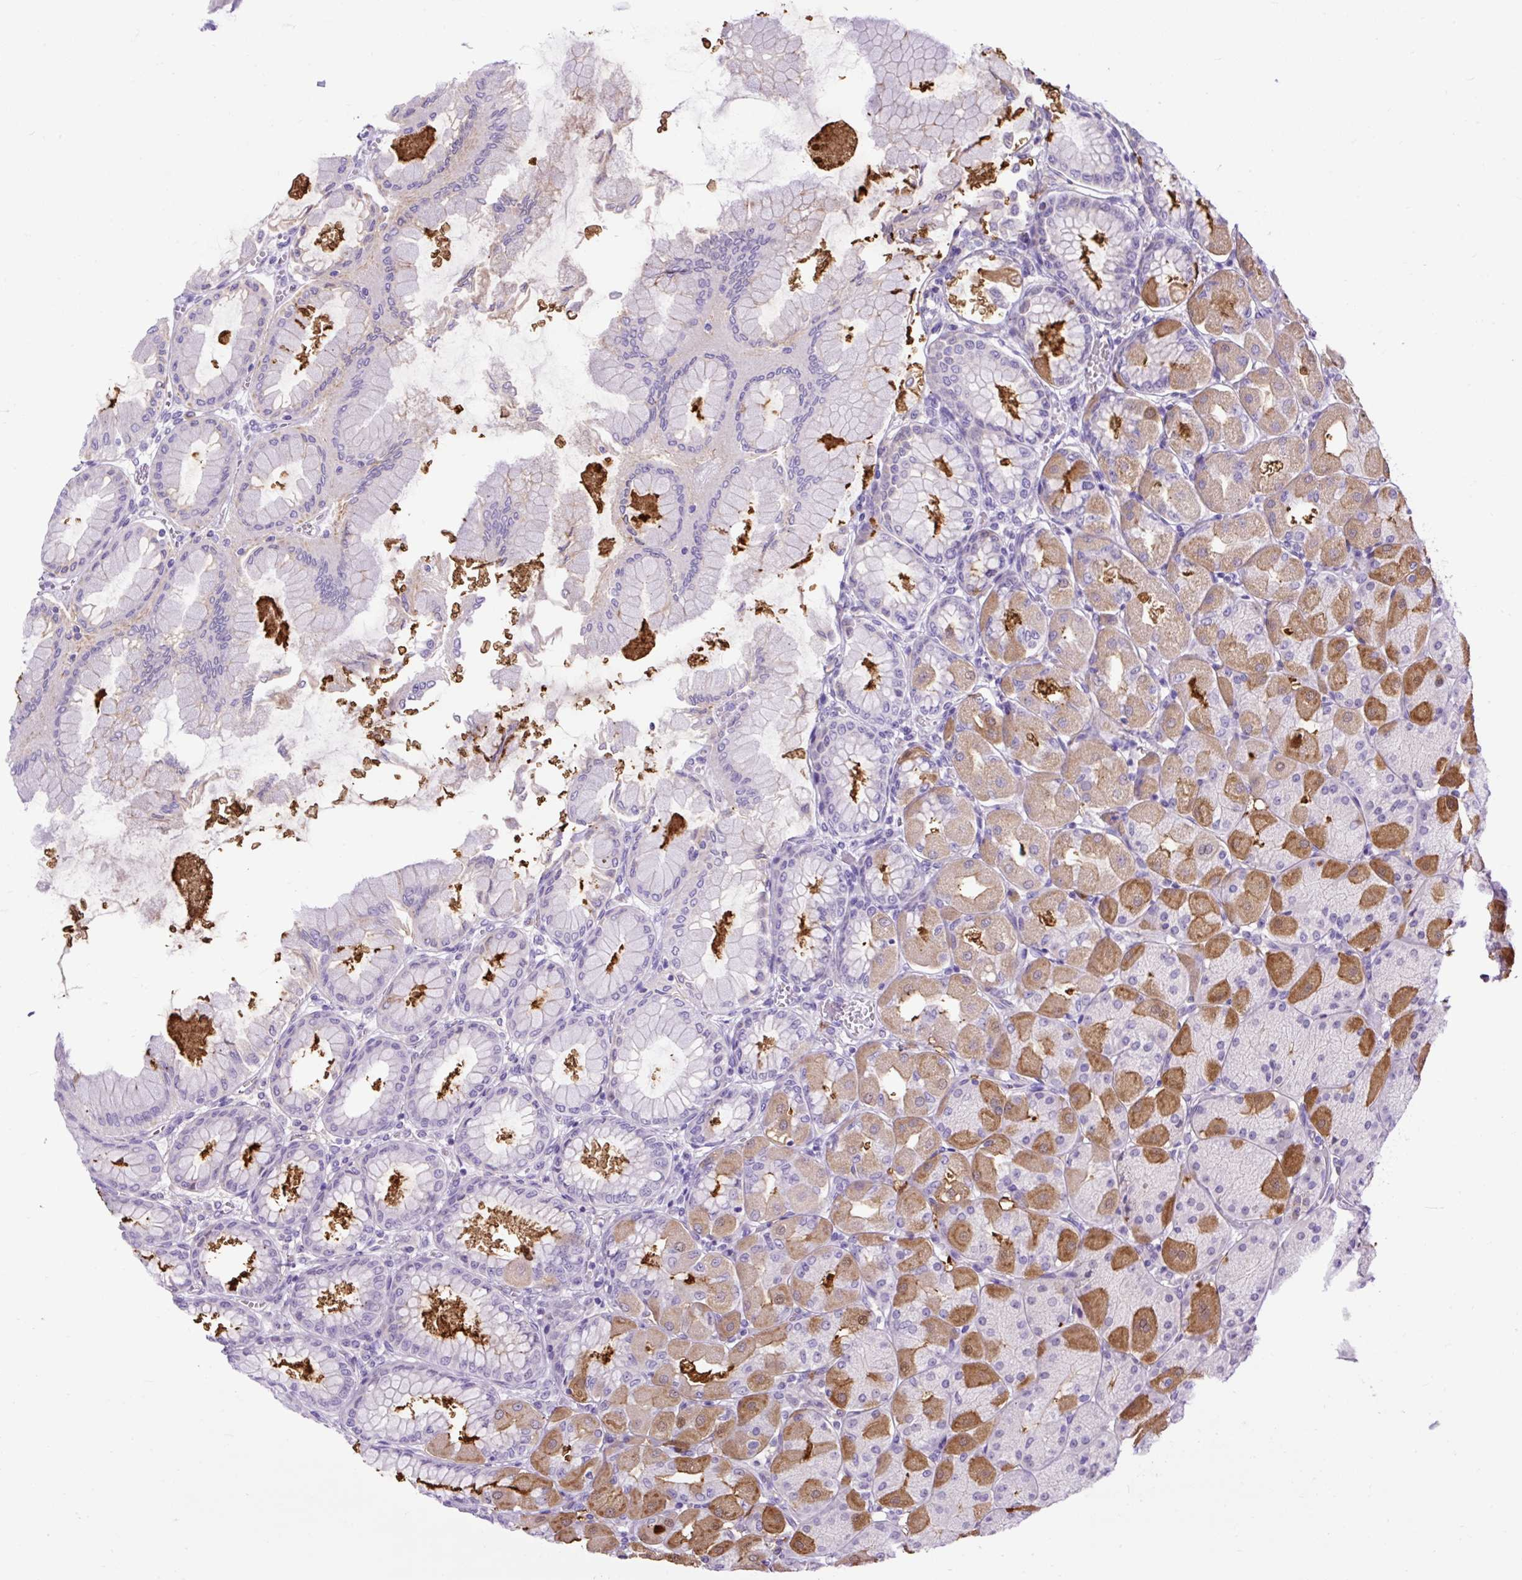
{"staining": {"intensity": "strong", "quantity": "25%-75%", "location": "cytoplasmic/membranous"}, "tissue": "stomach", "cell_type": "Glandular cells", "image_type": "normal", "snomed": [{"axis": "morphology", "description": "Normal tissue, NOS"}, {"axis": "topography", "description": "Stomach, upper"}], "caption": "DAB (3,3'-diaminobenzidine) immunohistochemical staining of normal stomach reveals strong cytoplasmic/membranous protein positivity in about 25%-75% of glandular cells. The protein of interest is stained brown, and the nuclei are stained in blue (DAB (3,3'-diaminobenzidine) IHC with brightfield microscopy, high magnification).", "gene": "SPTBN5", "patient": {"sex": "female", "age": 56}}